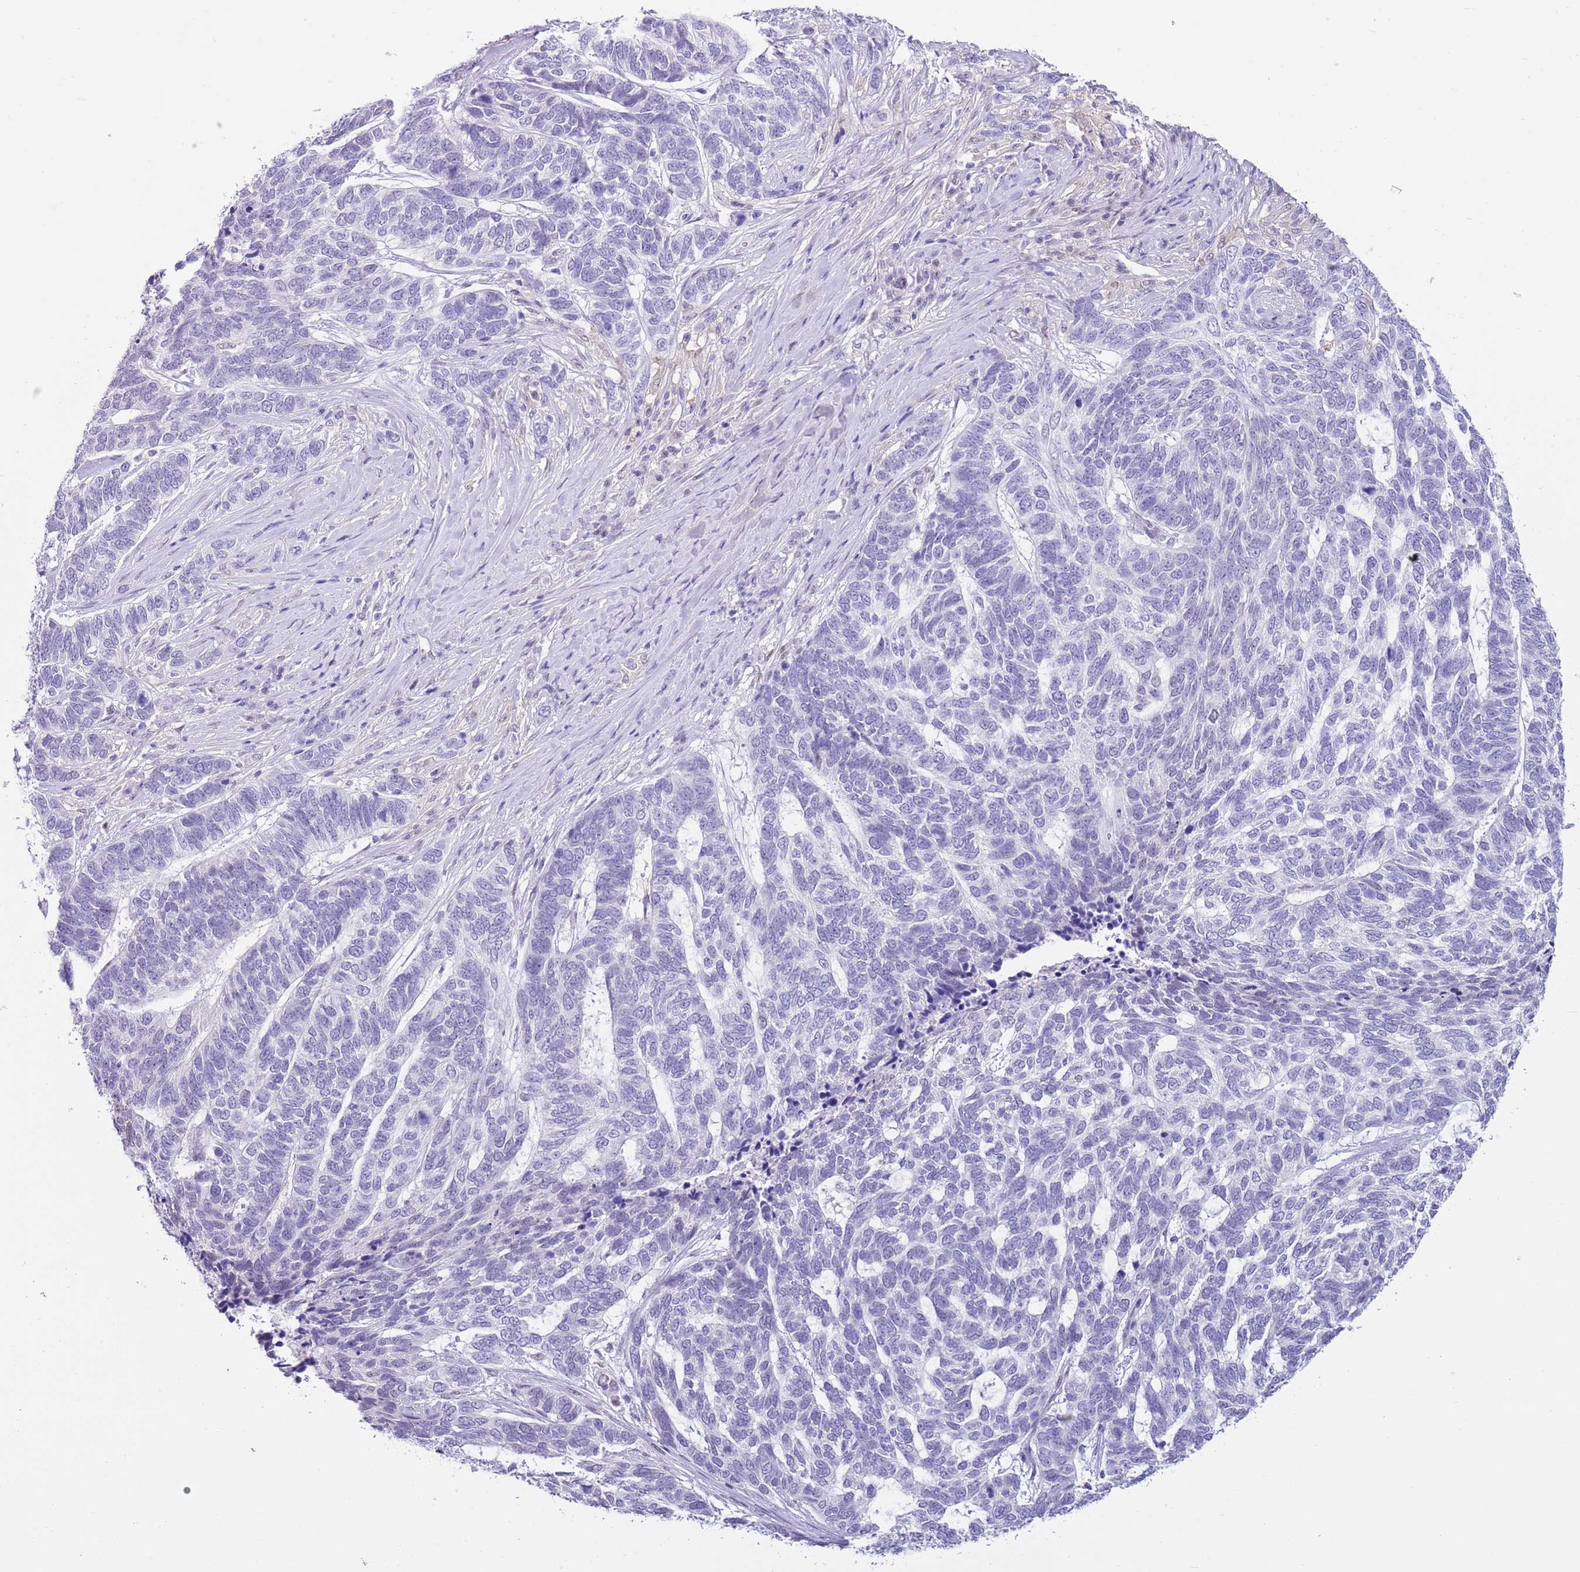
{"staining": {"intensity": "negative", "quantity": "none", "location": "none"}, "tissue": "skin cancer", "cell_type": "Tumor cells", "image_type": "cancer", "snomed": [{"axis": "morphology", "description": "Basal cell carcinoma"}, {"axis": "topography", "description": "Skin"}], "caption": "Human skin basal cell carcinoma stained for a protein using immunohistochemistry reveals no expression in tumor cells.", "gene": "PPP1R17", "patient": {"sex": "female", "age": 65}}